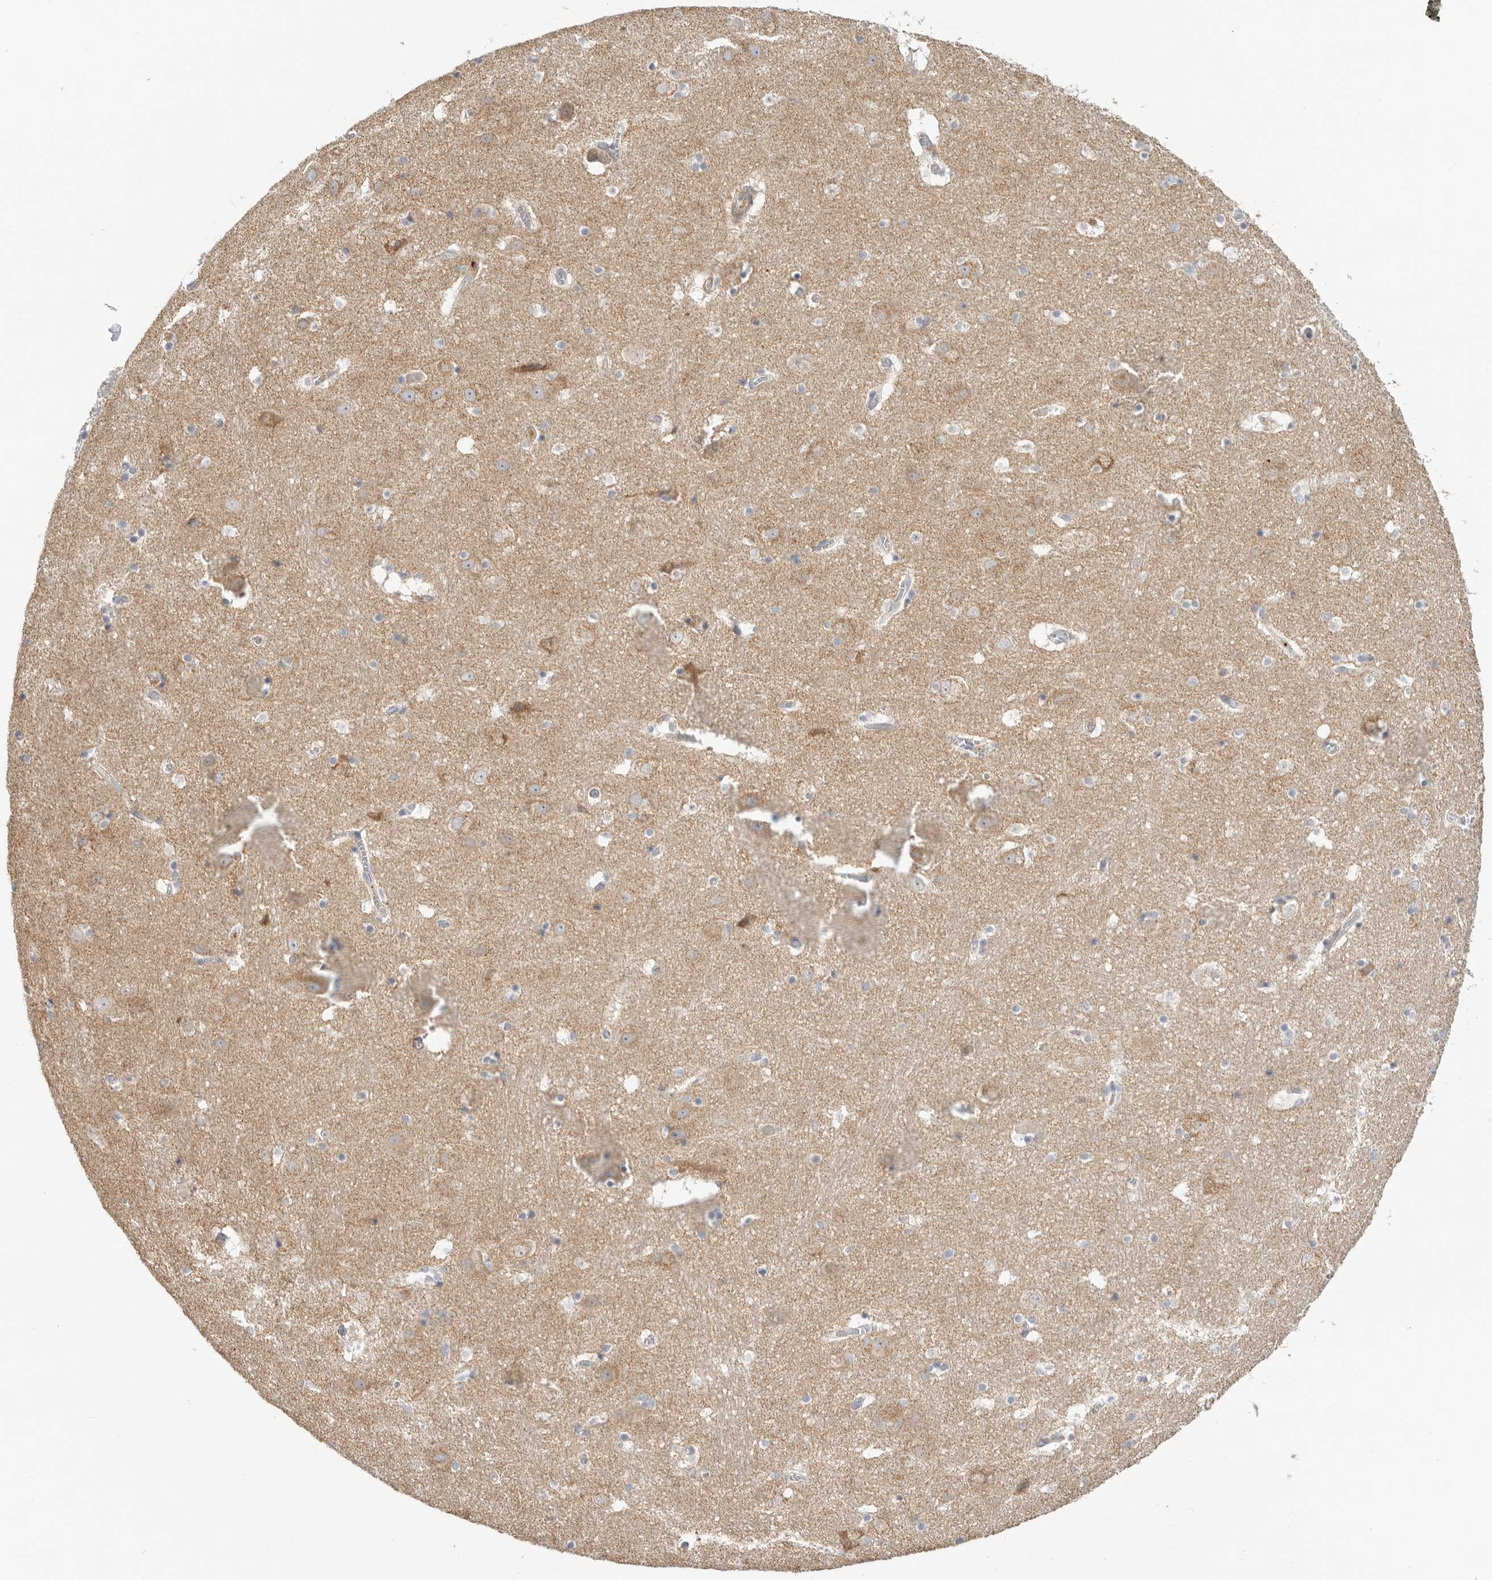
{"staining": {"intensity": "negative", "quantity": "none", "location": "none"}, "tissue": "hippocampus", "cell_type": "Glial cells", "image_type": "normal", "snomed": [{"axis": "morphology", "description": "Normal tissue, NOS"}, {"axis": "topography", "description": "Hippocampus"}], "caption": "Hippocampus was stained to show a protein in brown. There is no significant positivity in glial cells. (DAB immunohistochemistry (IHC) with hematoxylin counter stain).", "gene": "GNE", "patient": {"sex": "male", "age": 45}}